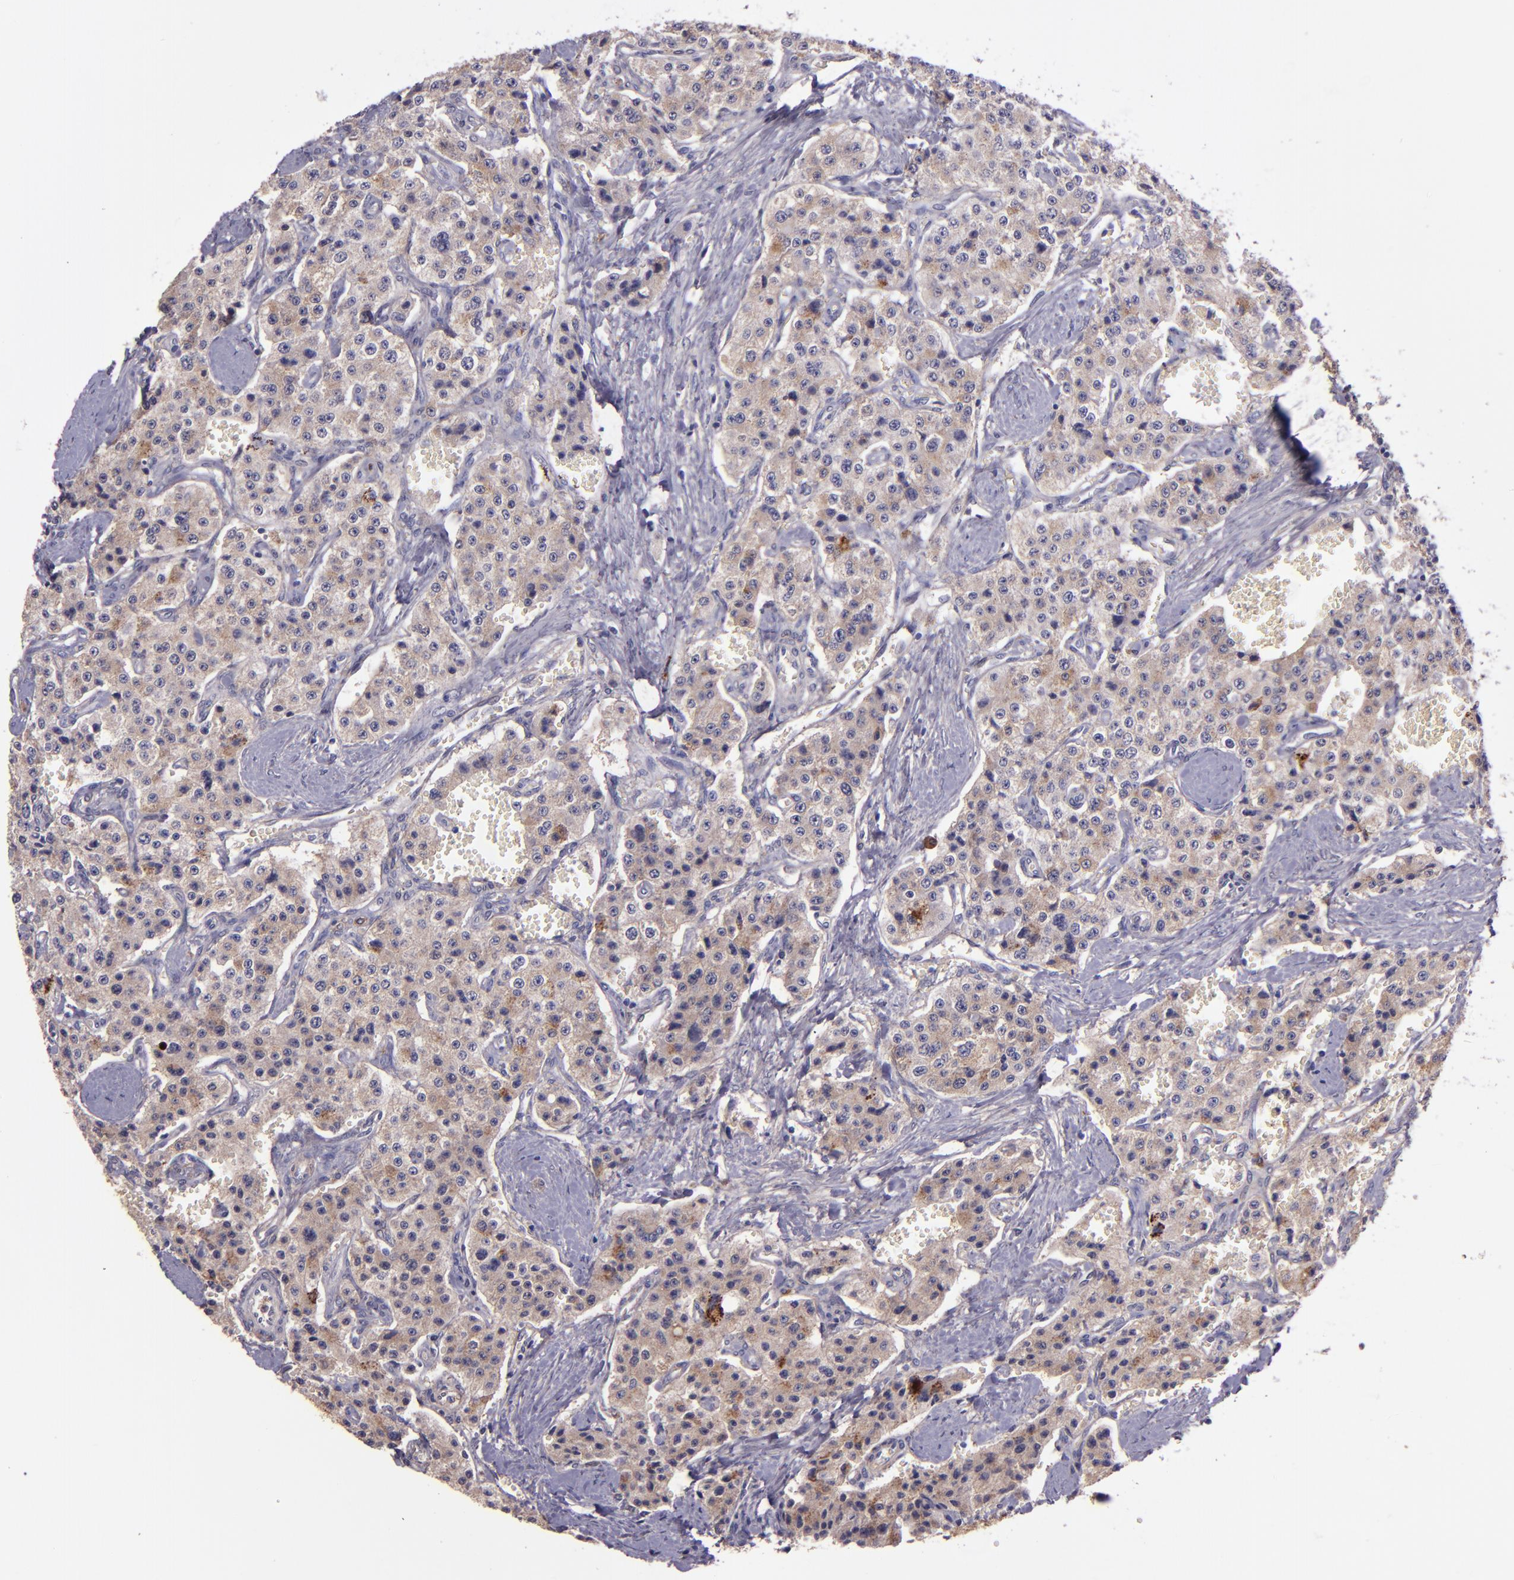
{"staining": {"intensity": "weak", "quantity": "25%-75%", "location": "cytoplasmic/membranous"}, "tissue": "carcinoid", "cell_type": "Tumor cells", "image_type": "cancer", "snomed": [{"axis": "morphology", "description": "Carcinoid, malignant, NOS"}, {"axis": "topography", "description": "Small intestine"}], "caption": "Immunohistochemistry photomicrograph of human carcinoid stained for a protein (brown), which exhibits low levels of weak cytoplasmic/membranous positivity in approximately 25%-75% of tumor cells.", "gene": "WASHC1", "patient": {"sex": "male", "age": 52}}